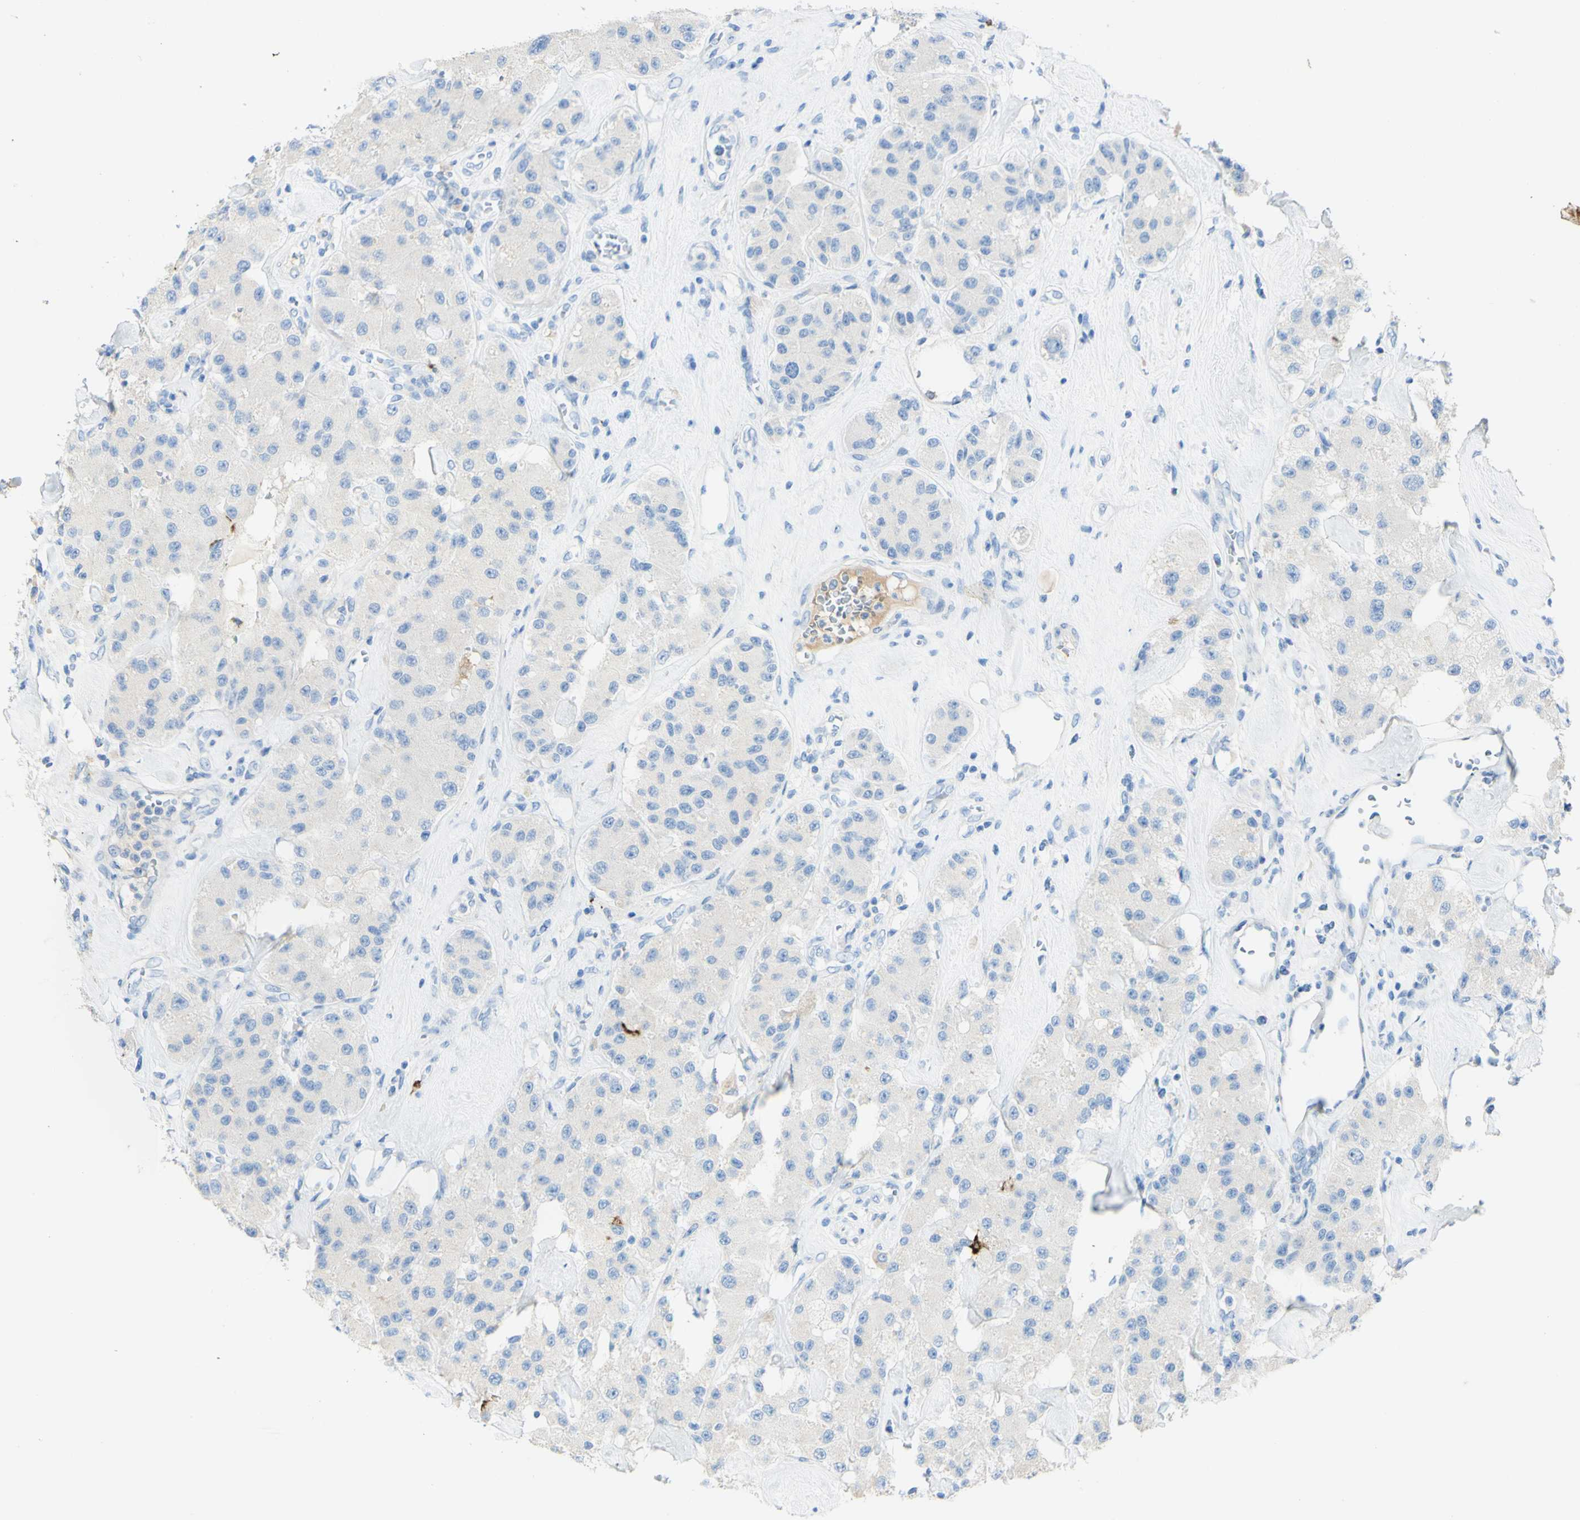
{"staining": {"intensity": "negative", "quantity": "none", "location": "none"}, "tissue": "carcinoid", "cell_type": "Tumor cells", "image_type": "cancer", "snomed": [{"axis": "morphology", "description": "Carcinoid, malignant, NOS"}, {"axis": "topography", "description": "Pancreas"}], "caption": "Tumor cells show no significant protein positivity in carcinoid.", "gene": "PIGR", "patient": {"sex": "male", "age": 41}}